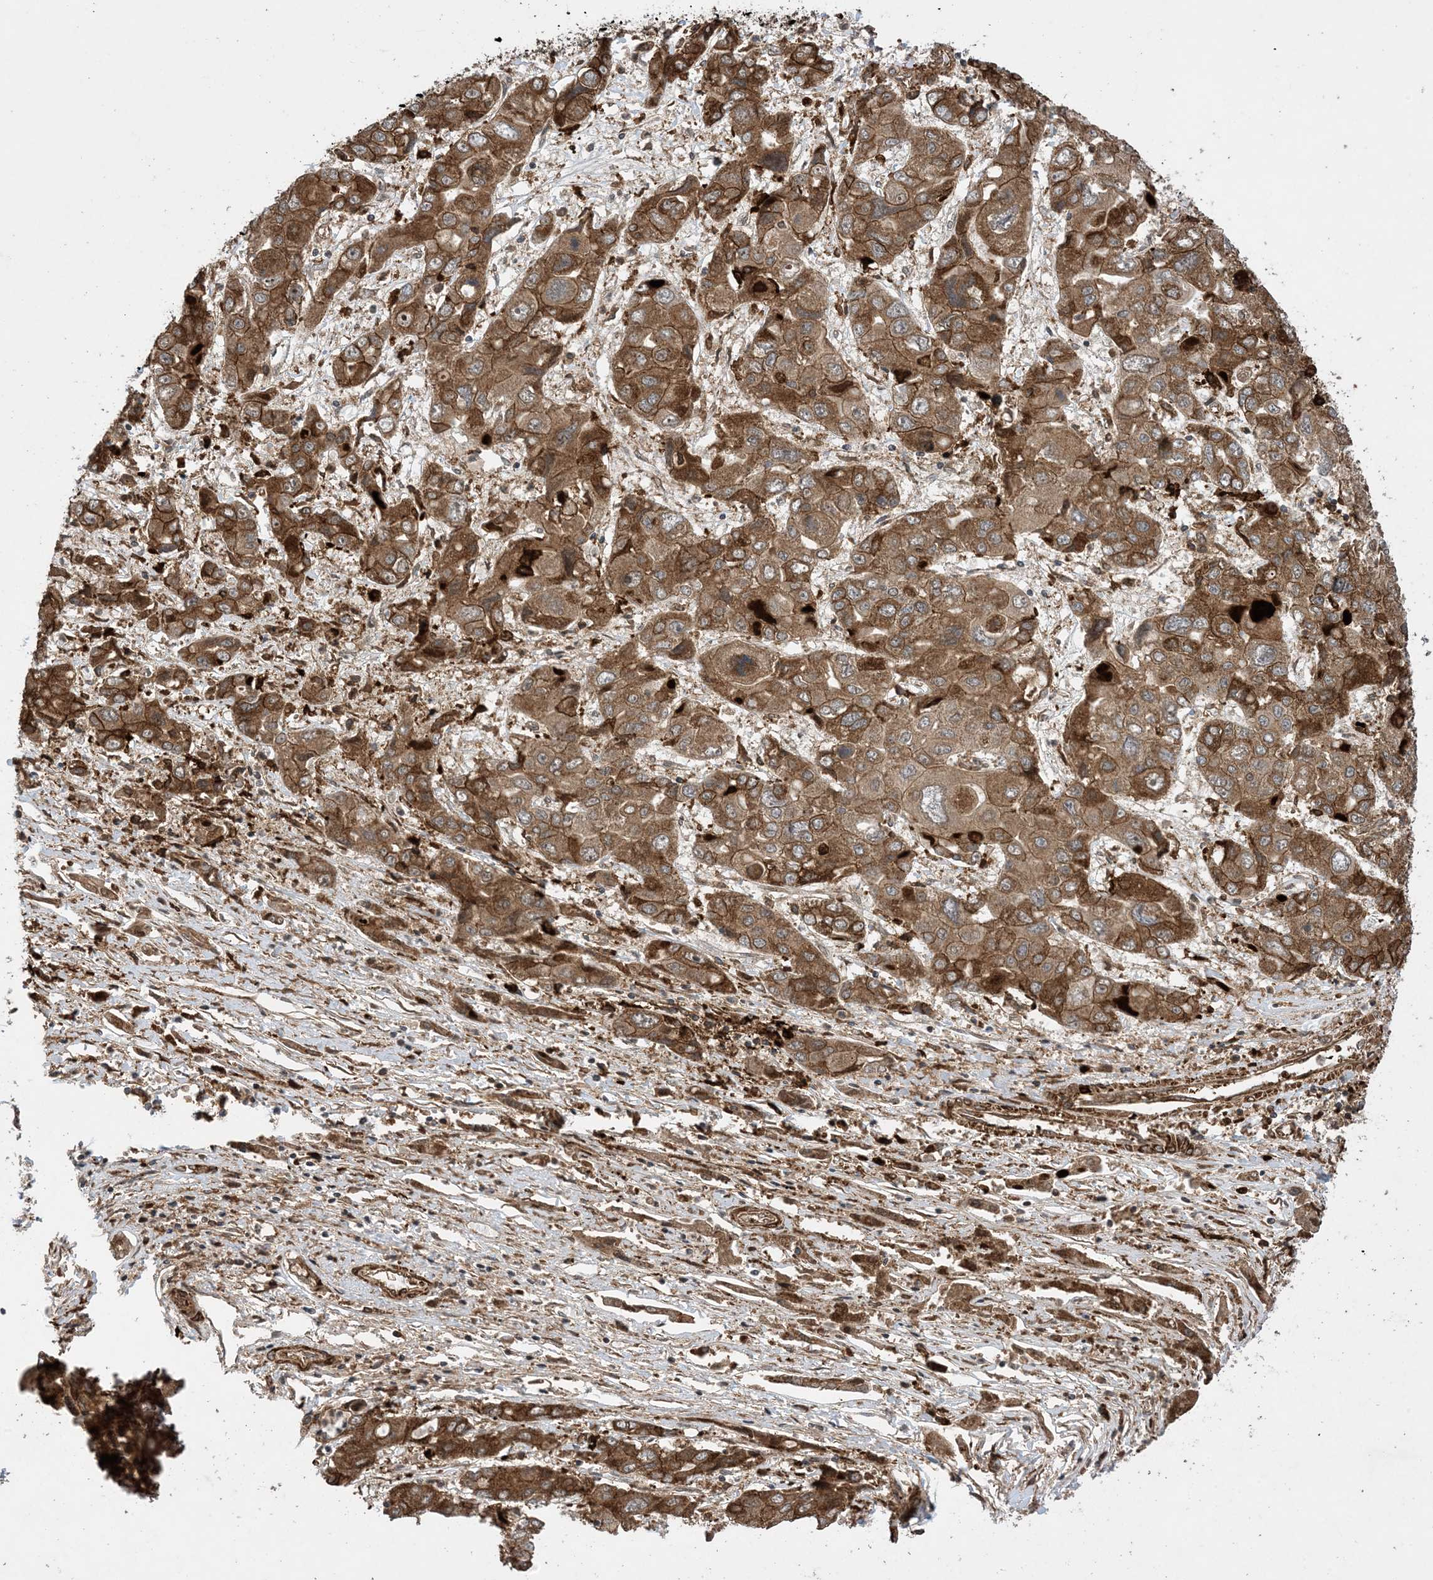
{"staining": {"intensity": "moderate", "quantity": ">75%", "location": "cytoplasmic/membranous"}, "tissue": "liver cancer", "cell_type": "Tumor cells", "image_type": "cancer", "snomed": [{"axis": "morphology", "description": "Cholangiocarcinoma"}, {"axis": "topography", "description": "Liver"}], "caption": "Liver cancer tissue reveals moderate cytoplasmic/membranous expression in about >75% of tumor cells, visualized by immunohistochemistry.", "gene": "ZNF511", "patient": {"sex": "male", "age": 67}}